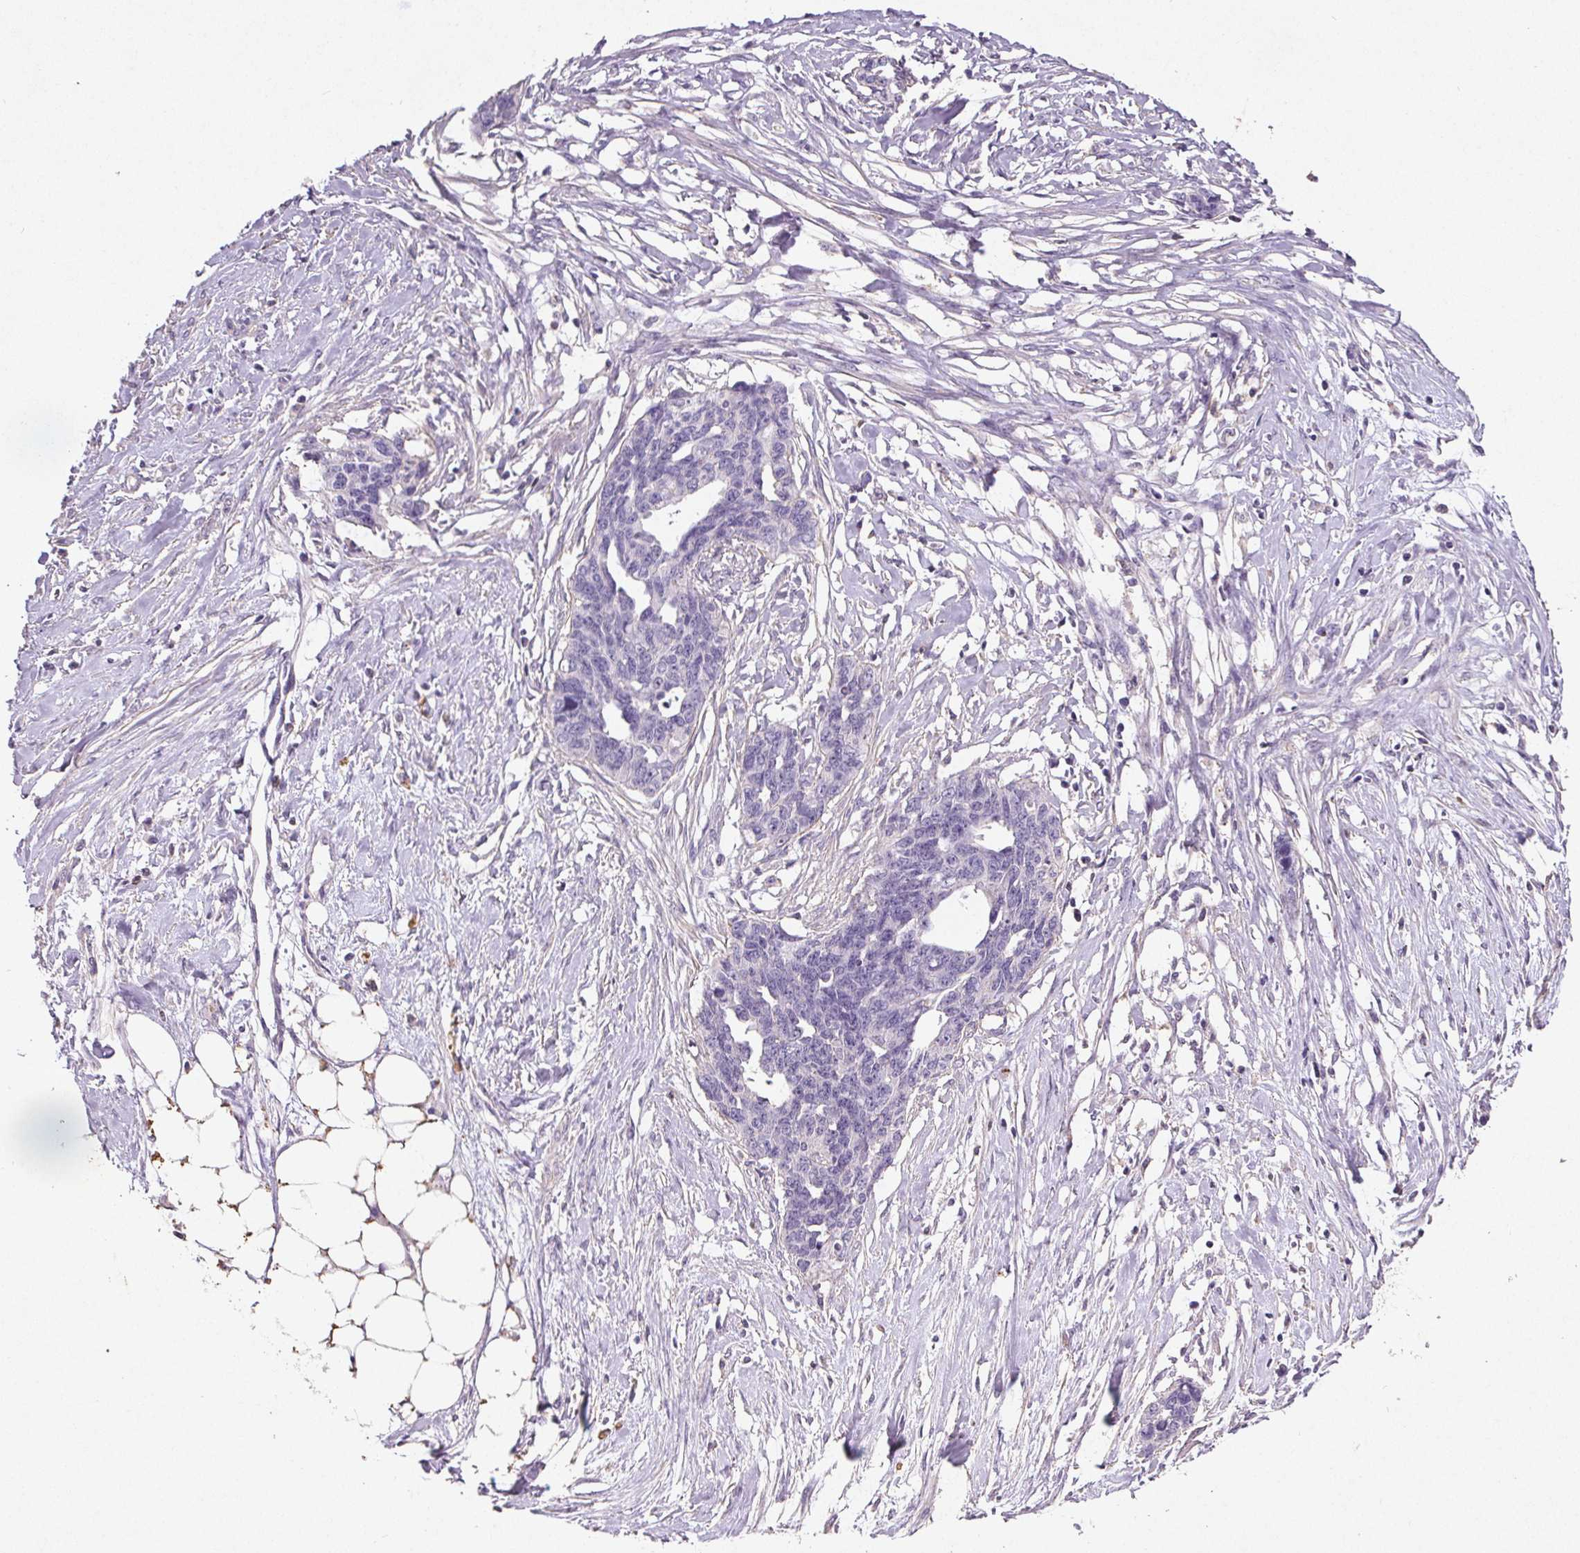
{"staining": {"intensity": "negative", "quantity": "none", "location": "none"}, "tissue": "ovarian cancer", "cell_type": "Tumor cells", "image_type": "cancer", "snomed": [{"axis": "morphology", "description": "Cystadenocarcinoma, serous, NOS"}, {"axis": "topography", "description": "Ovary"}], "caption": "High magnification brightfield microscopy of ovarian cancer (serous cystadenocarcinoma) stained with DAB (3,3'-diaminobenzidine) (brown) and counterstained with hematoxylin (blue): tumor cells show no significant expression.", "gene": "C19orf84", "patient": {"sex": "female", "age": 69}}